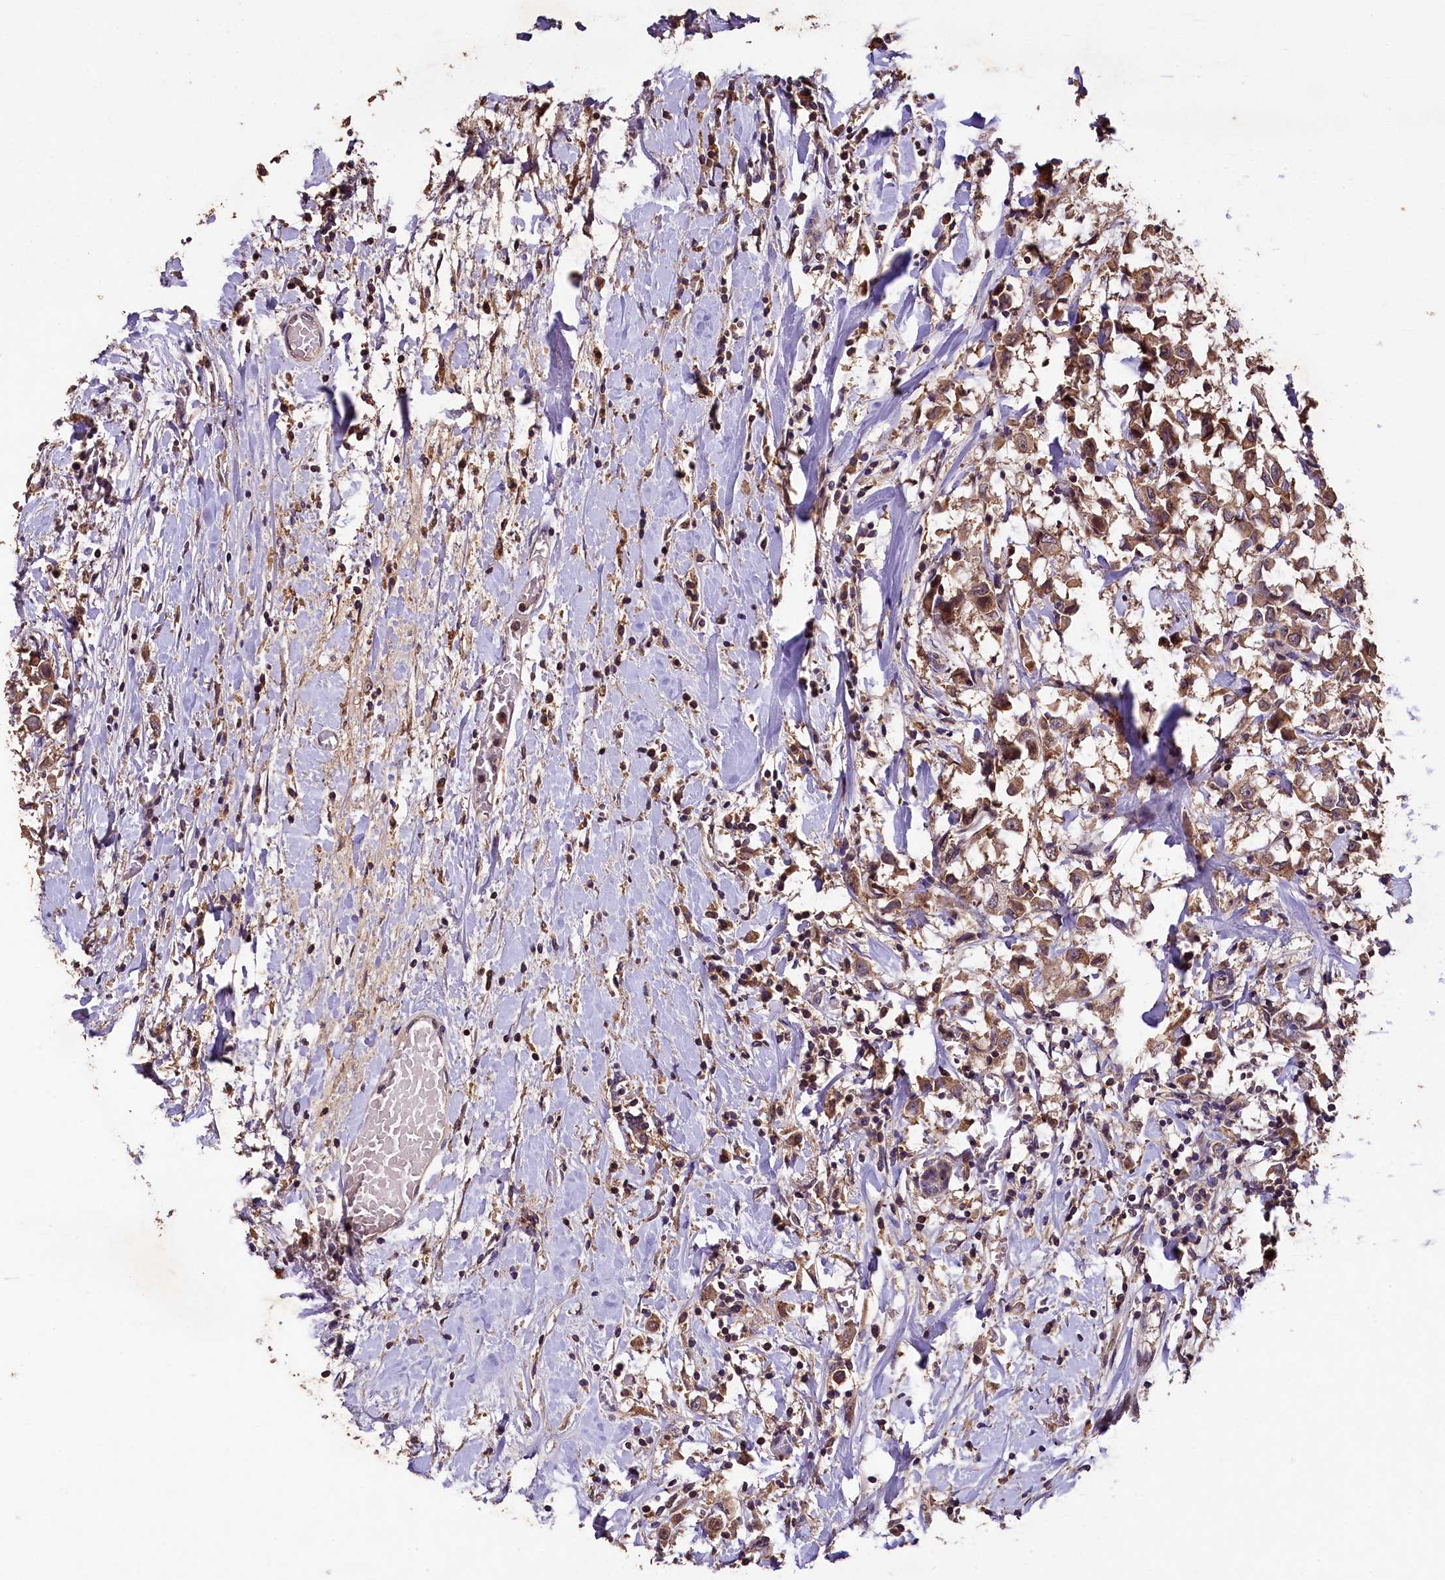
{"staining": {"intensity": "strong", "quantity": ">75%", "location": "cytoplasmic/membranous"}, "tissue": "breast cancer", "cell_type": "Tumor cells", "image_type": "cancer", "snomed": [{"axis": "morphology", "description": "Duct carcinoma"}, {"axis": "topography", "description": "Breast"}], "caption": "Protein staining of breast cancer tissue exhibits strong cytoplasmic/membranous expression in approximately >75% of tumor cells. (DAB (3,3'-diaminobenzidine) = brown stain, brightfield microscopy at high magnification).", "gene": "PLXNB1", "patient": {"sex": "female", "age": 61}}